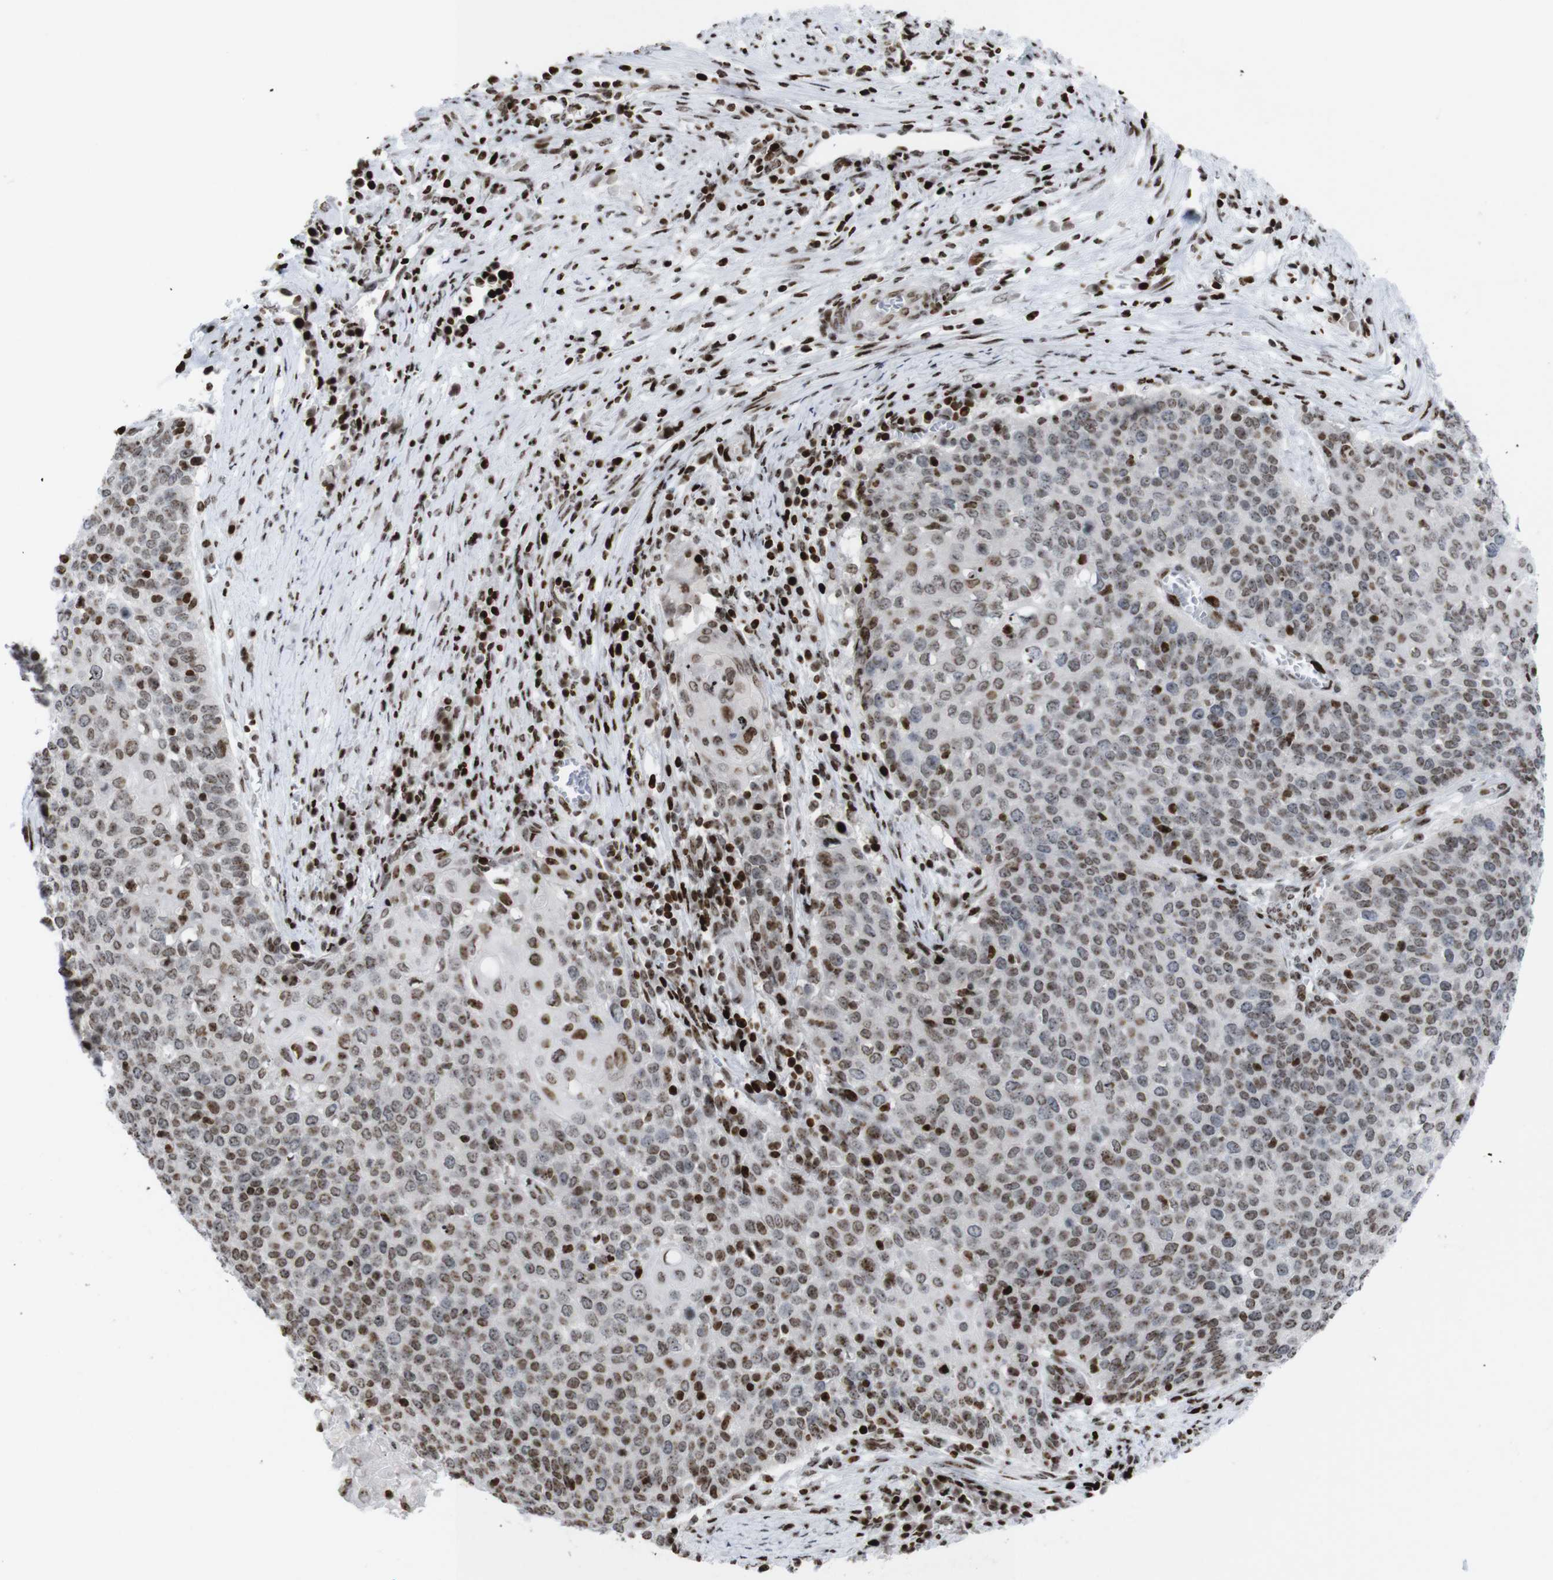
{"staining": {"intensity": "moderate", "quantity": ">75%", "location": "nuclear"}, "tissue": "cervical cancer", "cell_type": "Tumor cells", "image_type": "cancer", "snomed": [{"axis": "morphology", "description": "Squamous cell carcinoma, NOS"}, {"axis": "topography", "description": "Cervix"}], "caption": "Human cervical cancer (squamous cell carcinoma) stained with a protein marker shows moderate staining in tumor cells.", "gene": "H1-4", "patient": {"sex": "female", "age": 39}}